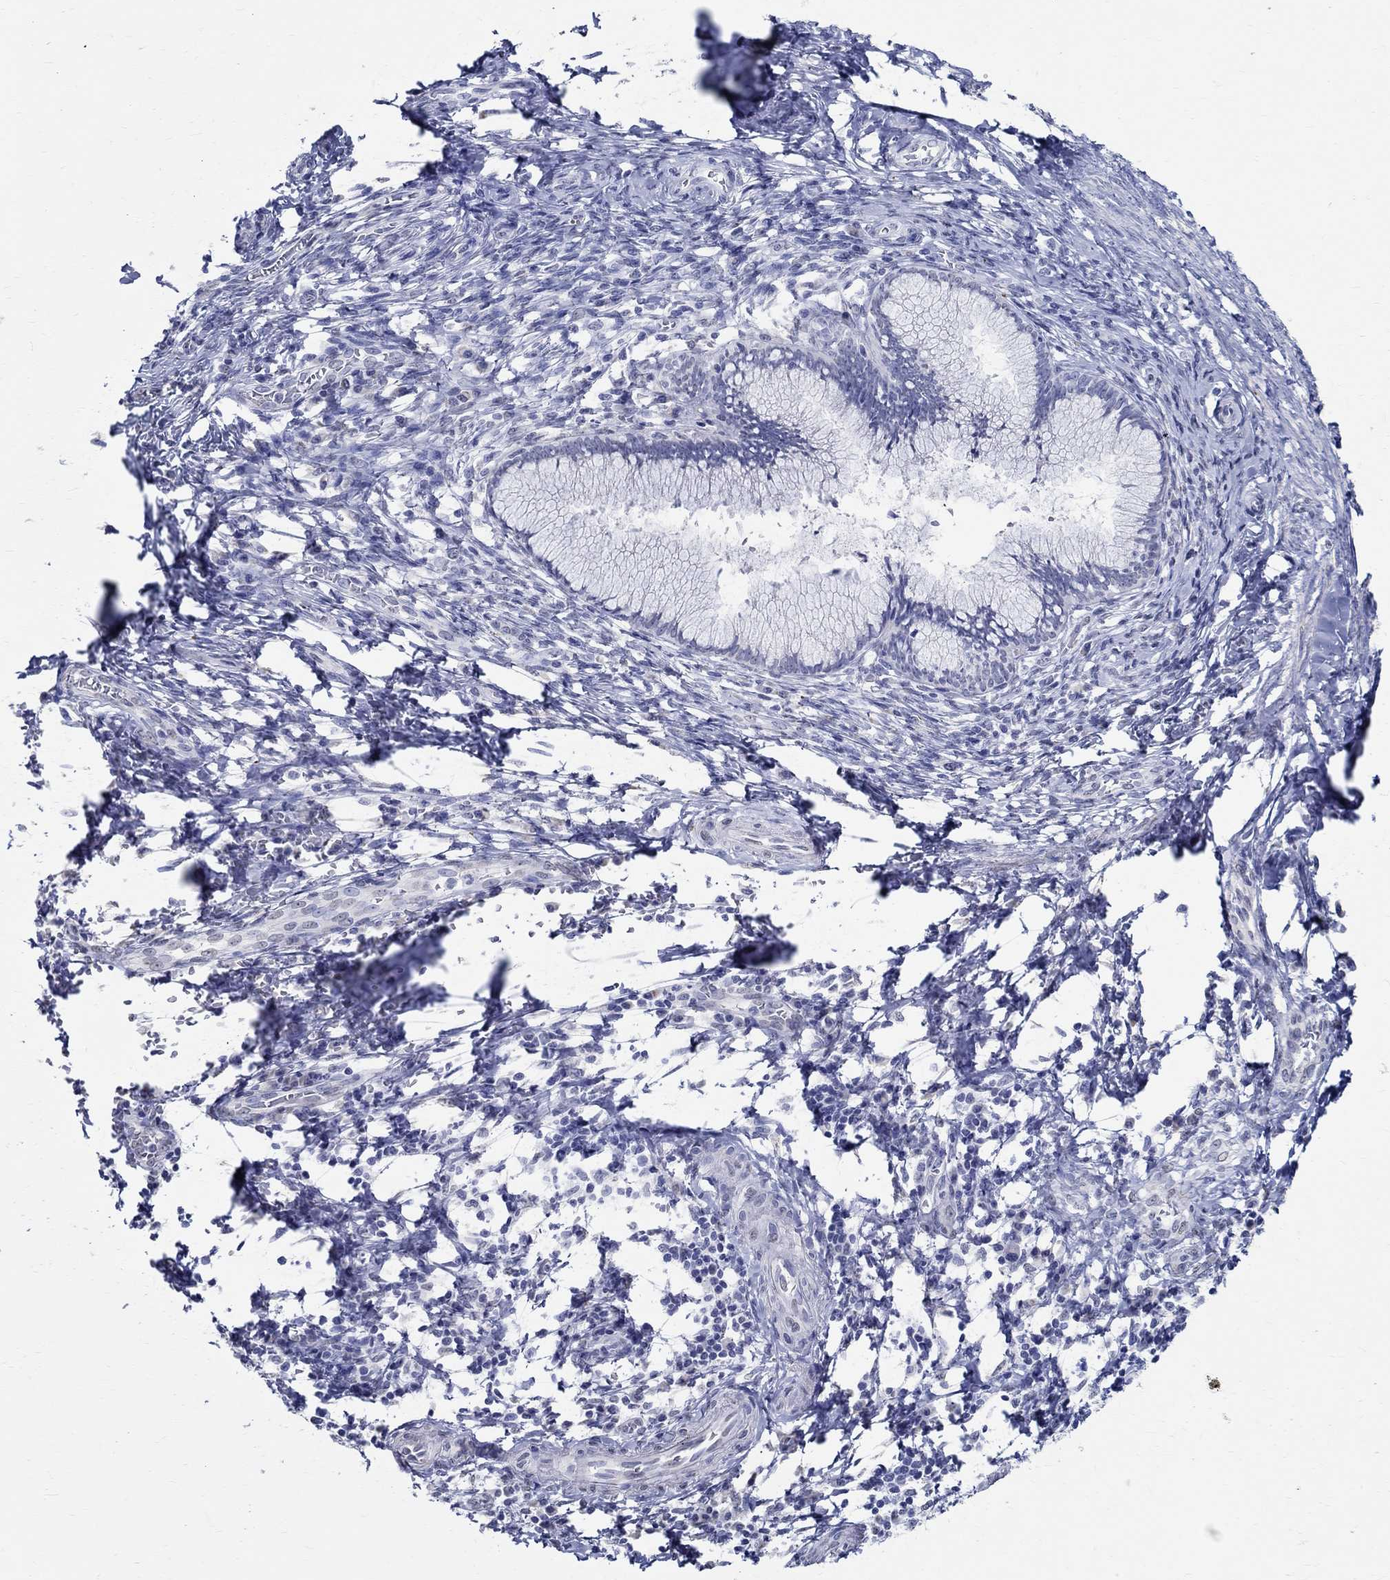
{"staining": {"intensity": "negative", "quantity": "none", "location": "none"}, "tissue": "cervical cancer", "cell_type": "Tumor cells", "image_type": "cancer", "snomed": [{"axis": "morphology", "description": "Squamous cell carcinoma, NOS"}, {"axis": "topography", "description": "Cervix"}], "caption": "DAB (3,3'-diaminobenzidine) immunohistochemical staining of cervical cancer (squamous cell carcinoma) displays no significant positivity in tumor cells.", "gene": "TSPAN16", "patient": {"sex": "female", "age": 54}}